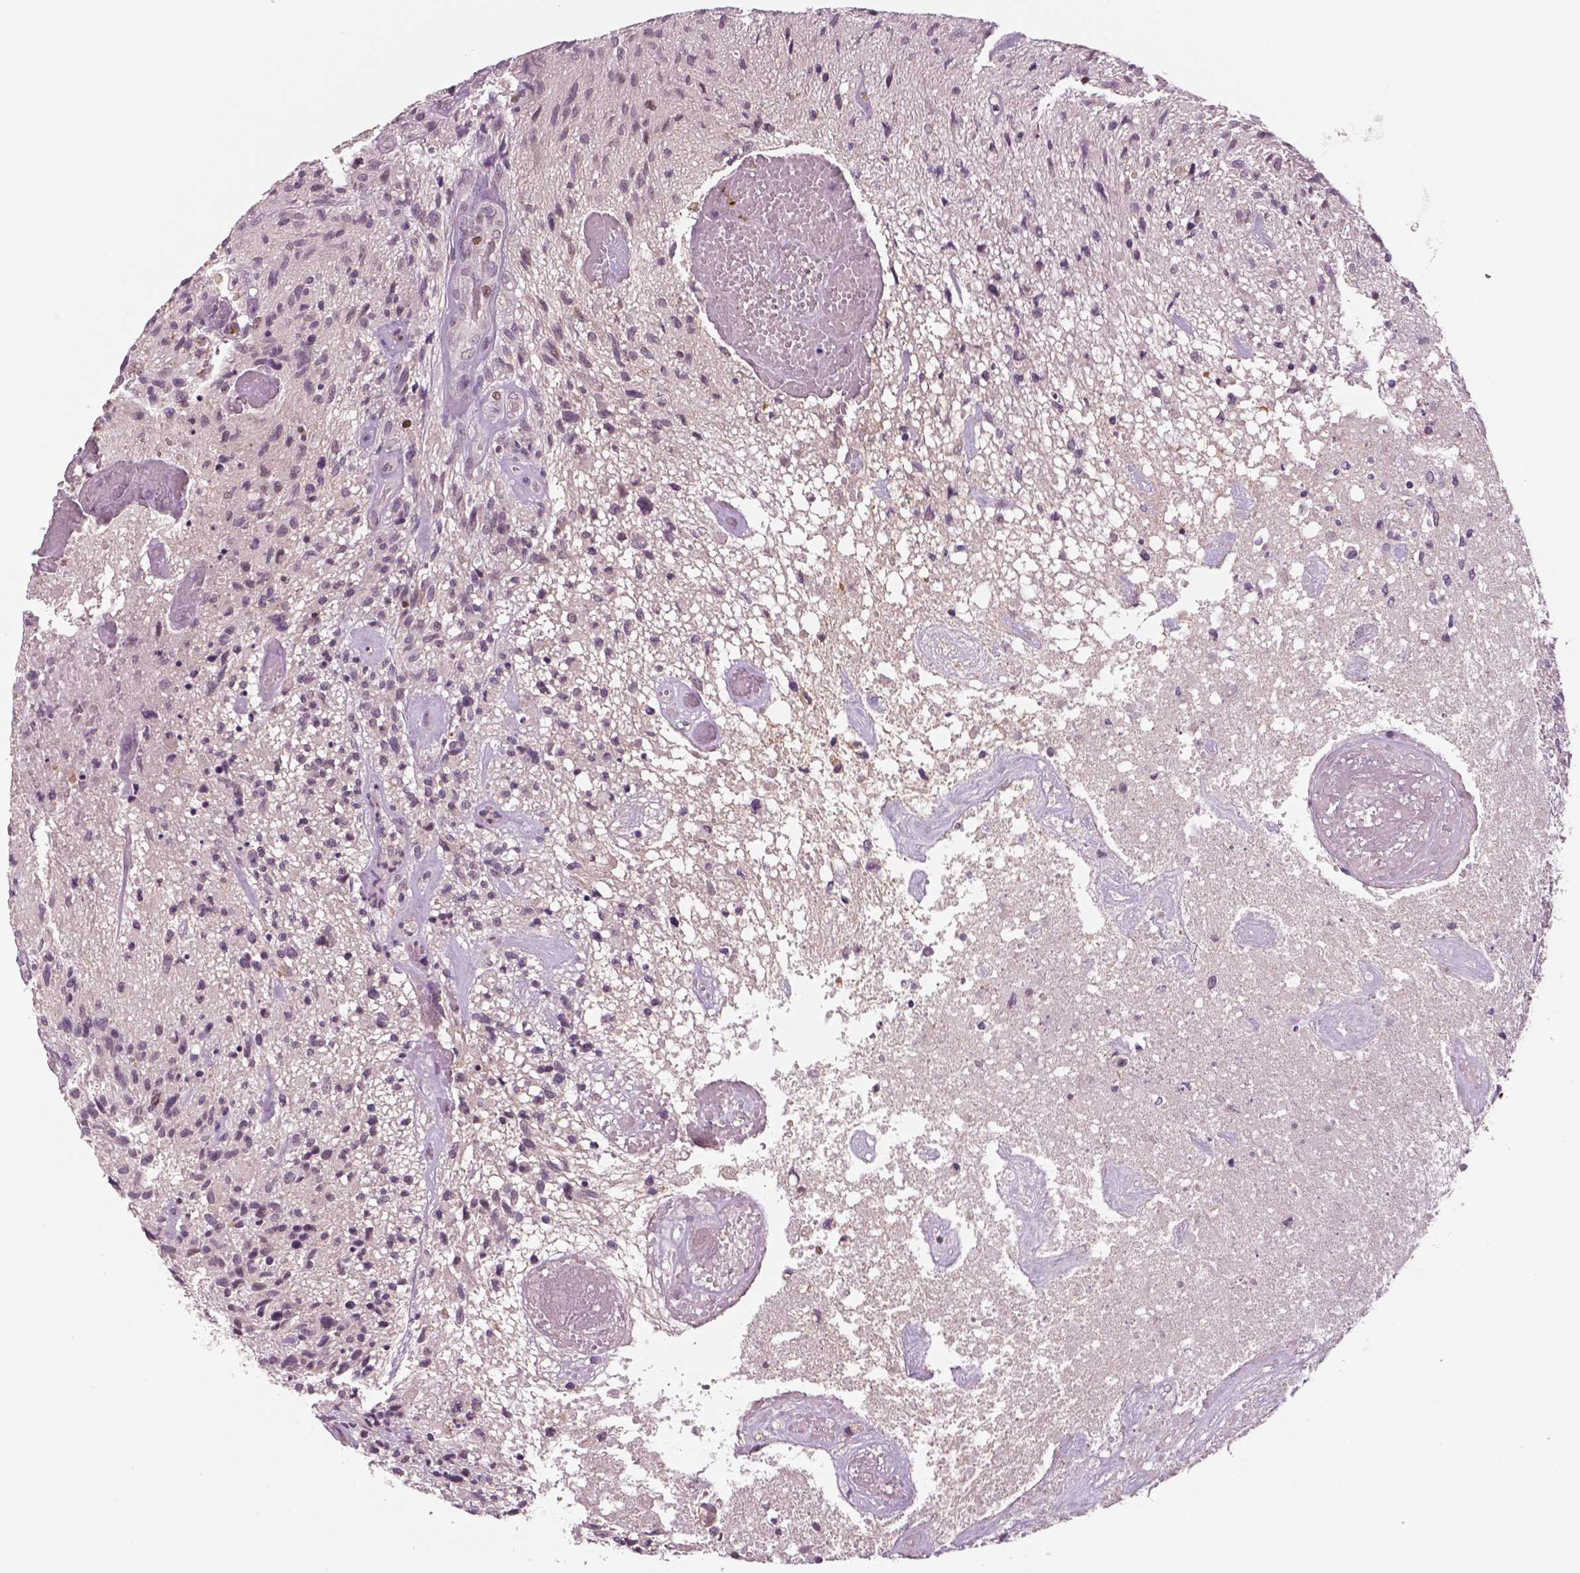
{"staining": {"intensity": "weak", "quantity": "<25%", "location": "nuclear"}, "tissue": "glioma", "cell_type": "Tumor cells", "image_type": "cancer", "snomed": [{"axis": "morphology", "description": "Glioma, malignant, High grade"}, {"axis": "topography", "description": "Brain"}], "caption": "Immunohistochemistry histopathology image of neoplastic tissue: human glioma stained with DAB displays no significant protein expression in tumor cells. (DAB (3,3'-diaminobenzidine) immunohistochemistry with hematoxylin counter stain).", "gene": "MKI67", "patient": {"sex": "male", "age": 75}}